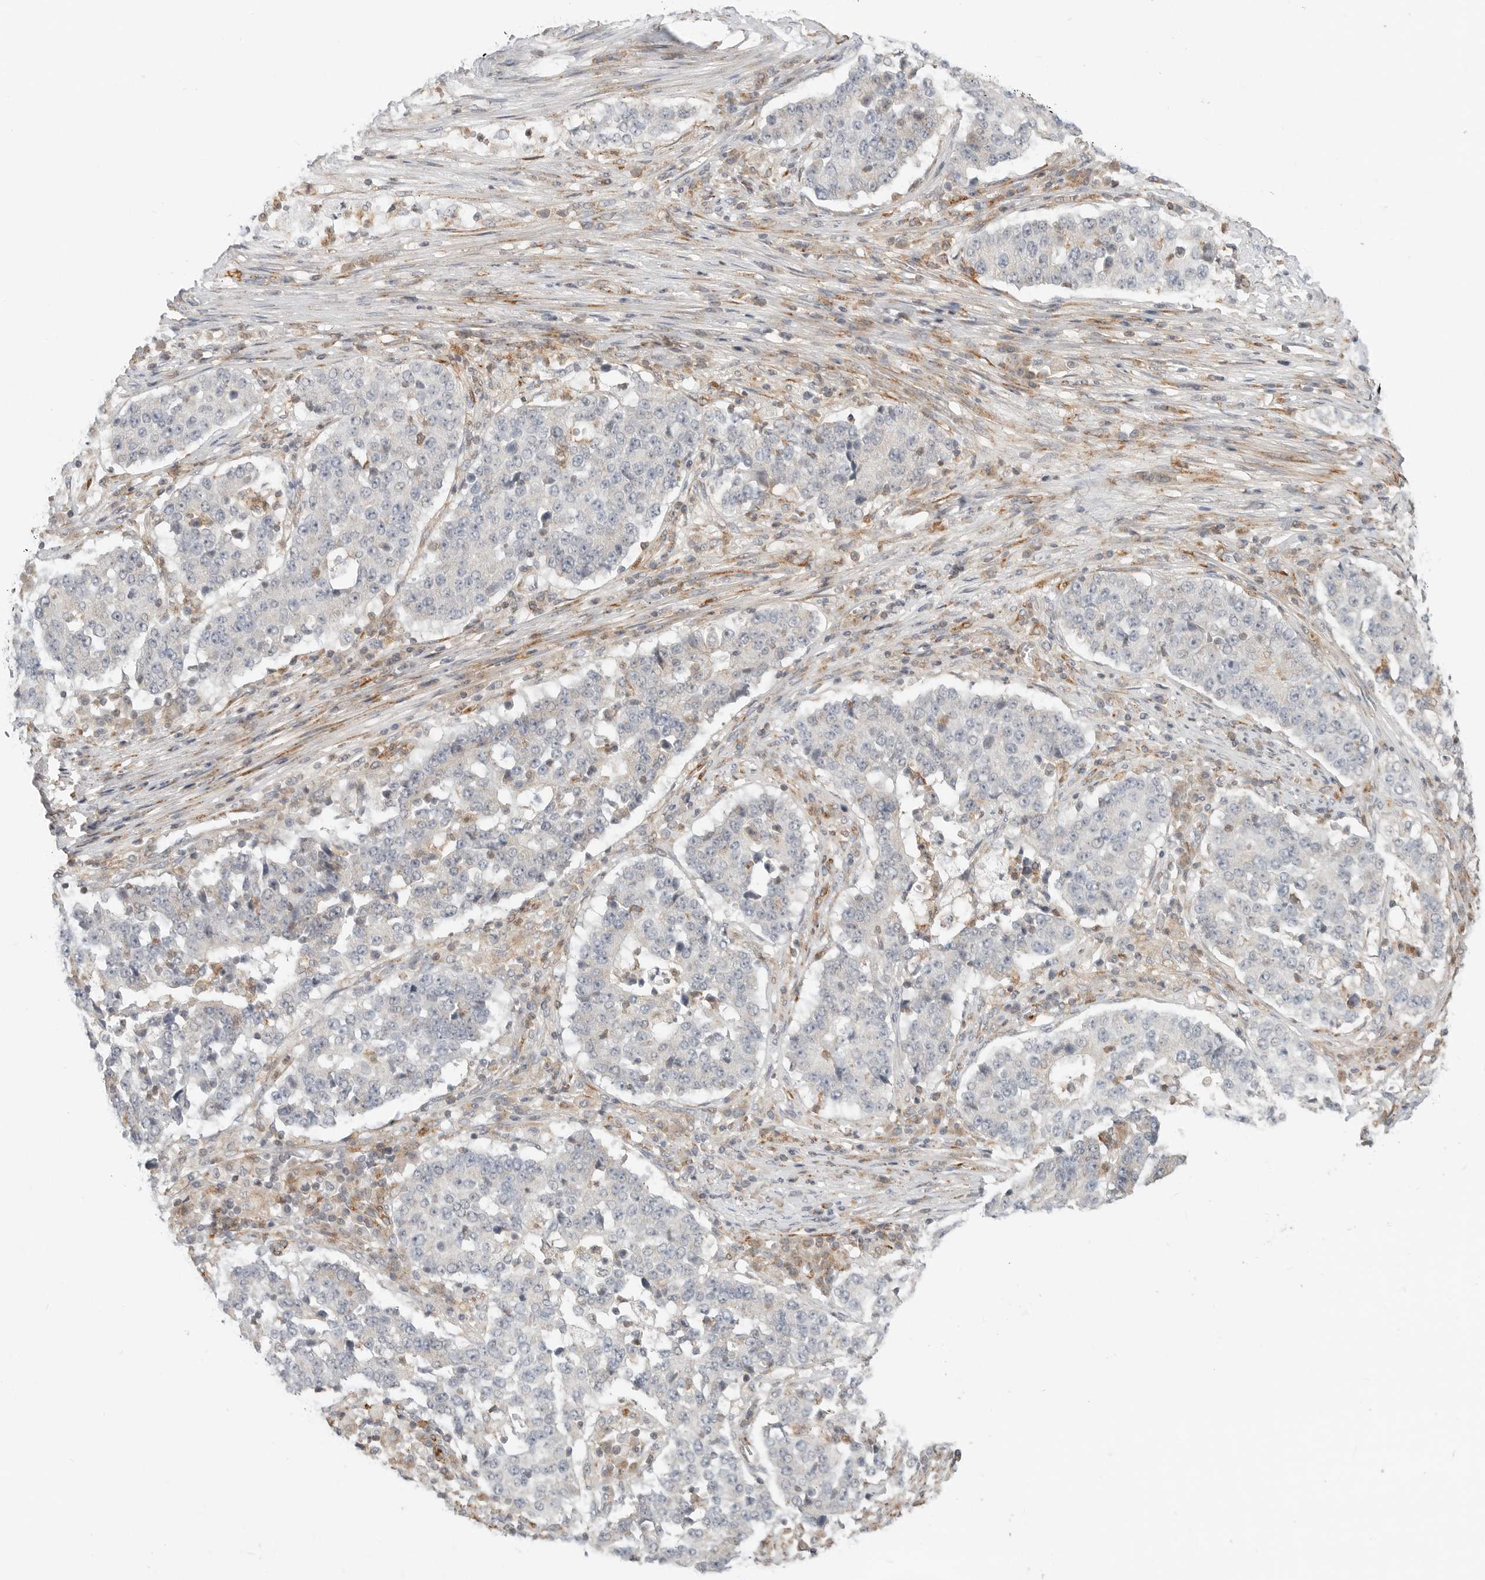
{"staining": {"intensity": "negative", "quantity": "none", "location": "none"}, "tissue": "stomach cancer", "cell_type": "Tumor cells", "image_type": "cancer", "snomed": [{"axis": "morphology", "description": "Adenocarcinoma, NOS"}, {"axis": "topography", "description": "Stomach"}], "caption": "This is an IHC photomicrograph of stomach cancer (adenocarcinoma). There is no expression in tumor cells.", "gene": "C1QTNF1", "patient": {"sex": "male", "age": 59}}